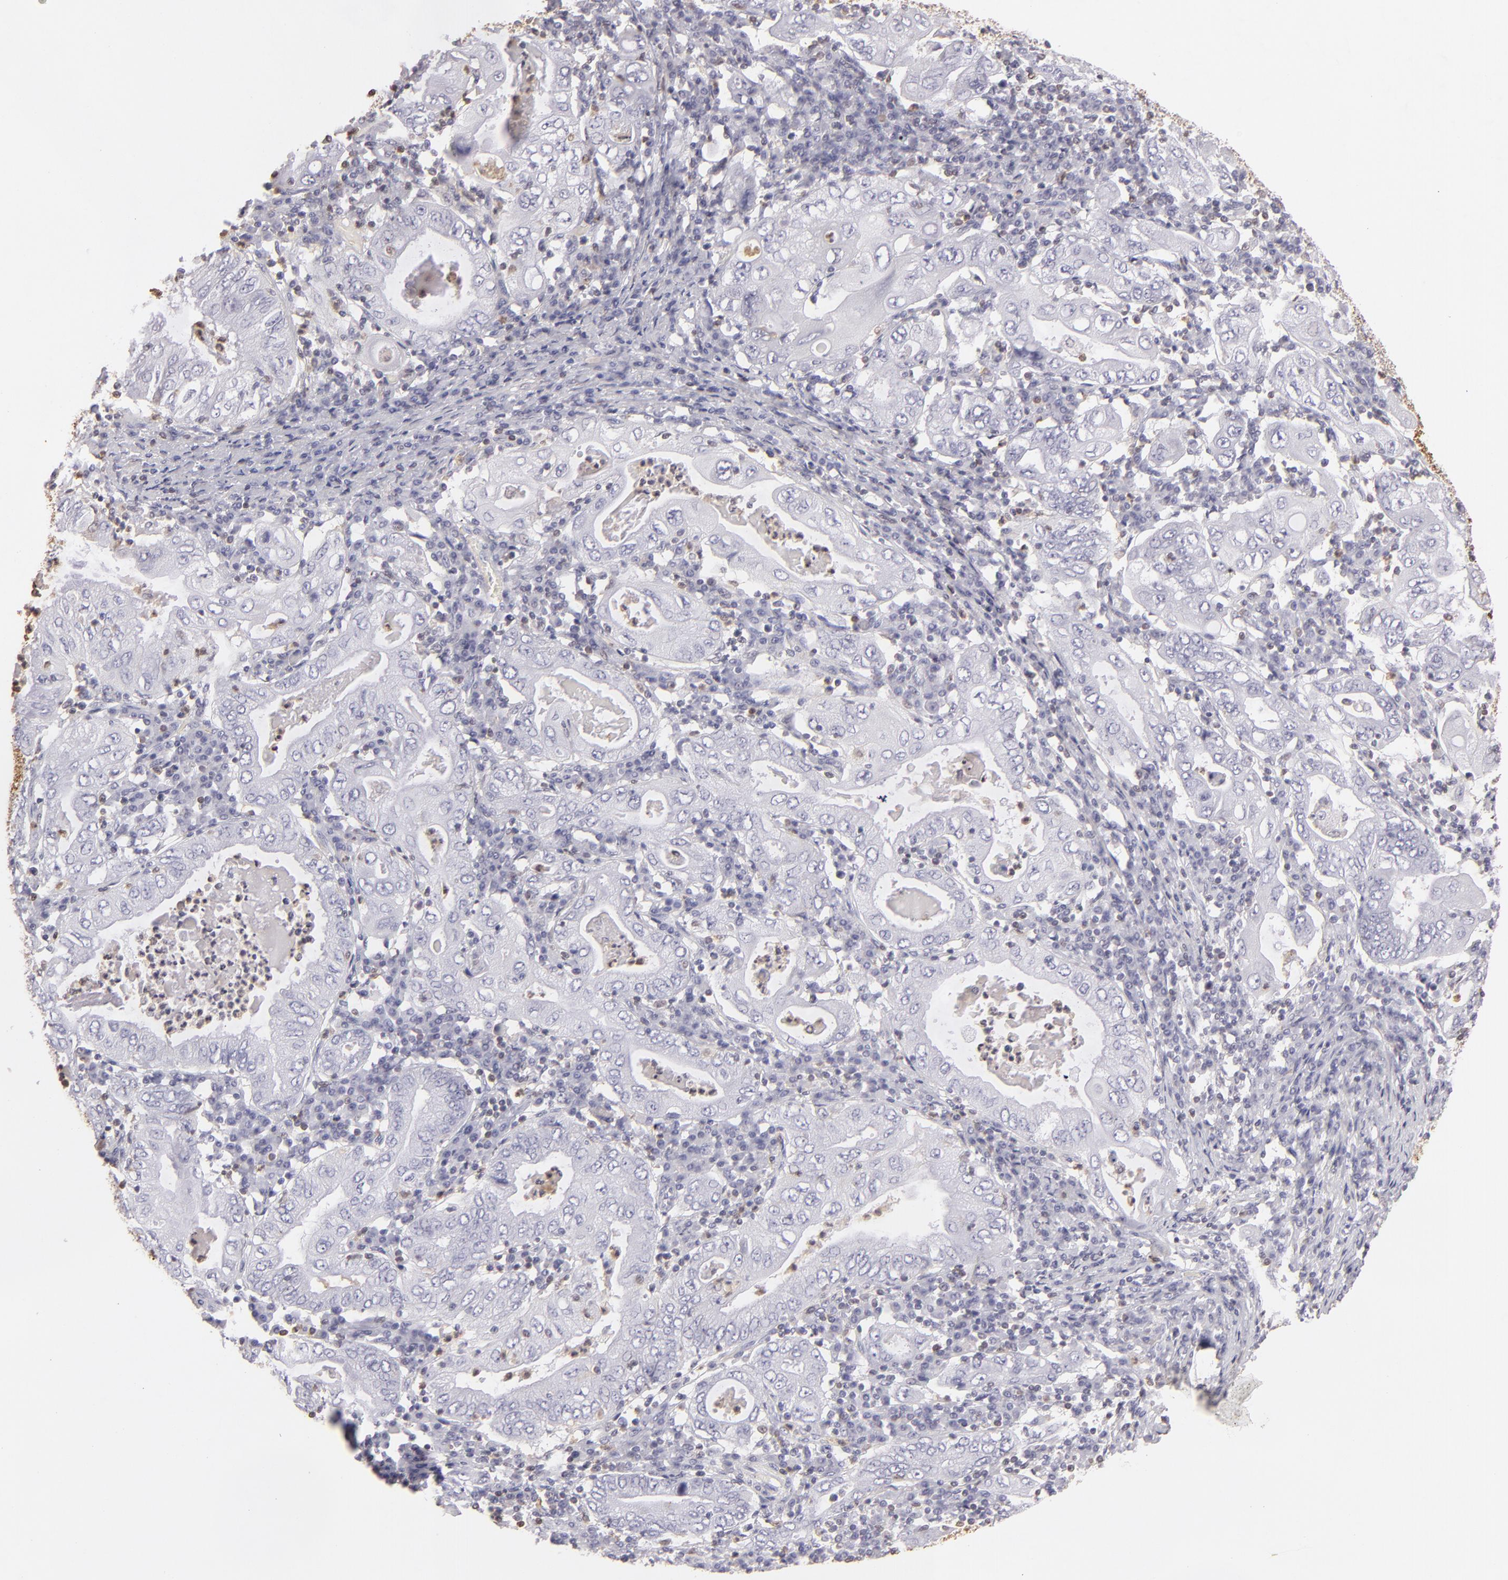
{"staining": {"intensity": "negative", "quantity": "none", "location": "none"}, "tissue": "stomach cancer", "cell_type": "Tumor cells", "image_type": "cancer", "snomed": [{"axis": "morphology", "description": "Normal tissue, NOS"}, {"axis": "morphology", "description": "Adenocarcinoma, NOS"}, {"axis": "topography", "description": "Esophagus"}, {"axis": "topography", "description": "Stomach, upper"}, {"axis": "topography", "description": "Peripheral nerve tissue"}], "caption": "IHC of adenocarcinoma (stomach) displays no positivity in tumor cells. (DAB (3,3'-diaminobenzidine) IHC with hematoxylin counter stain).", "gene": "S100A2", "patient": {"sex": "male", "age": 62}}